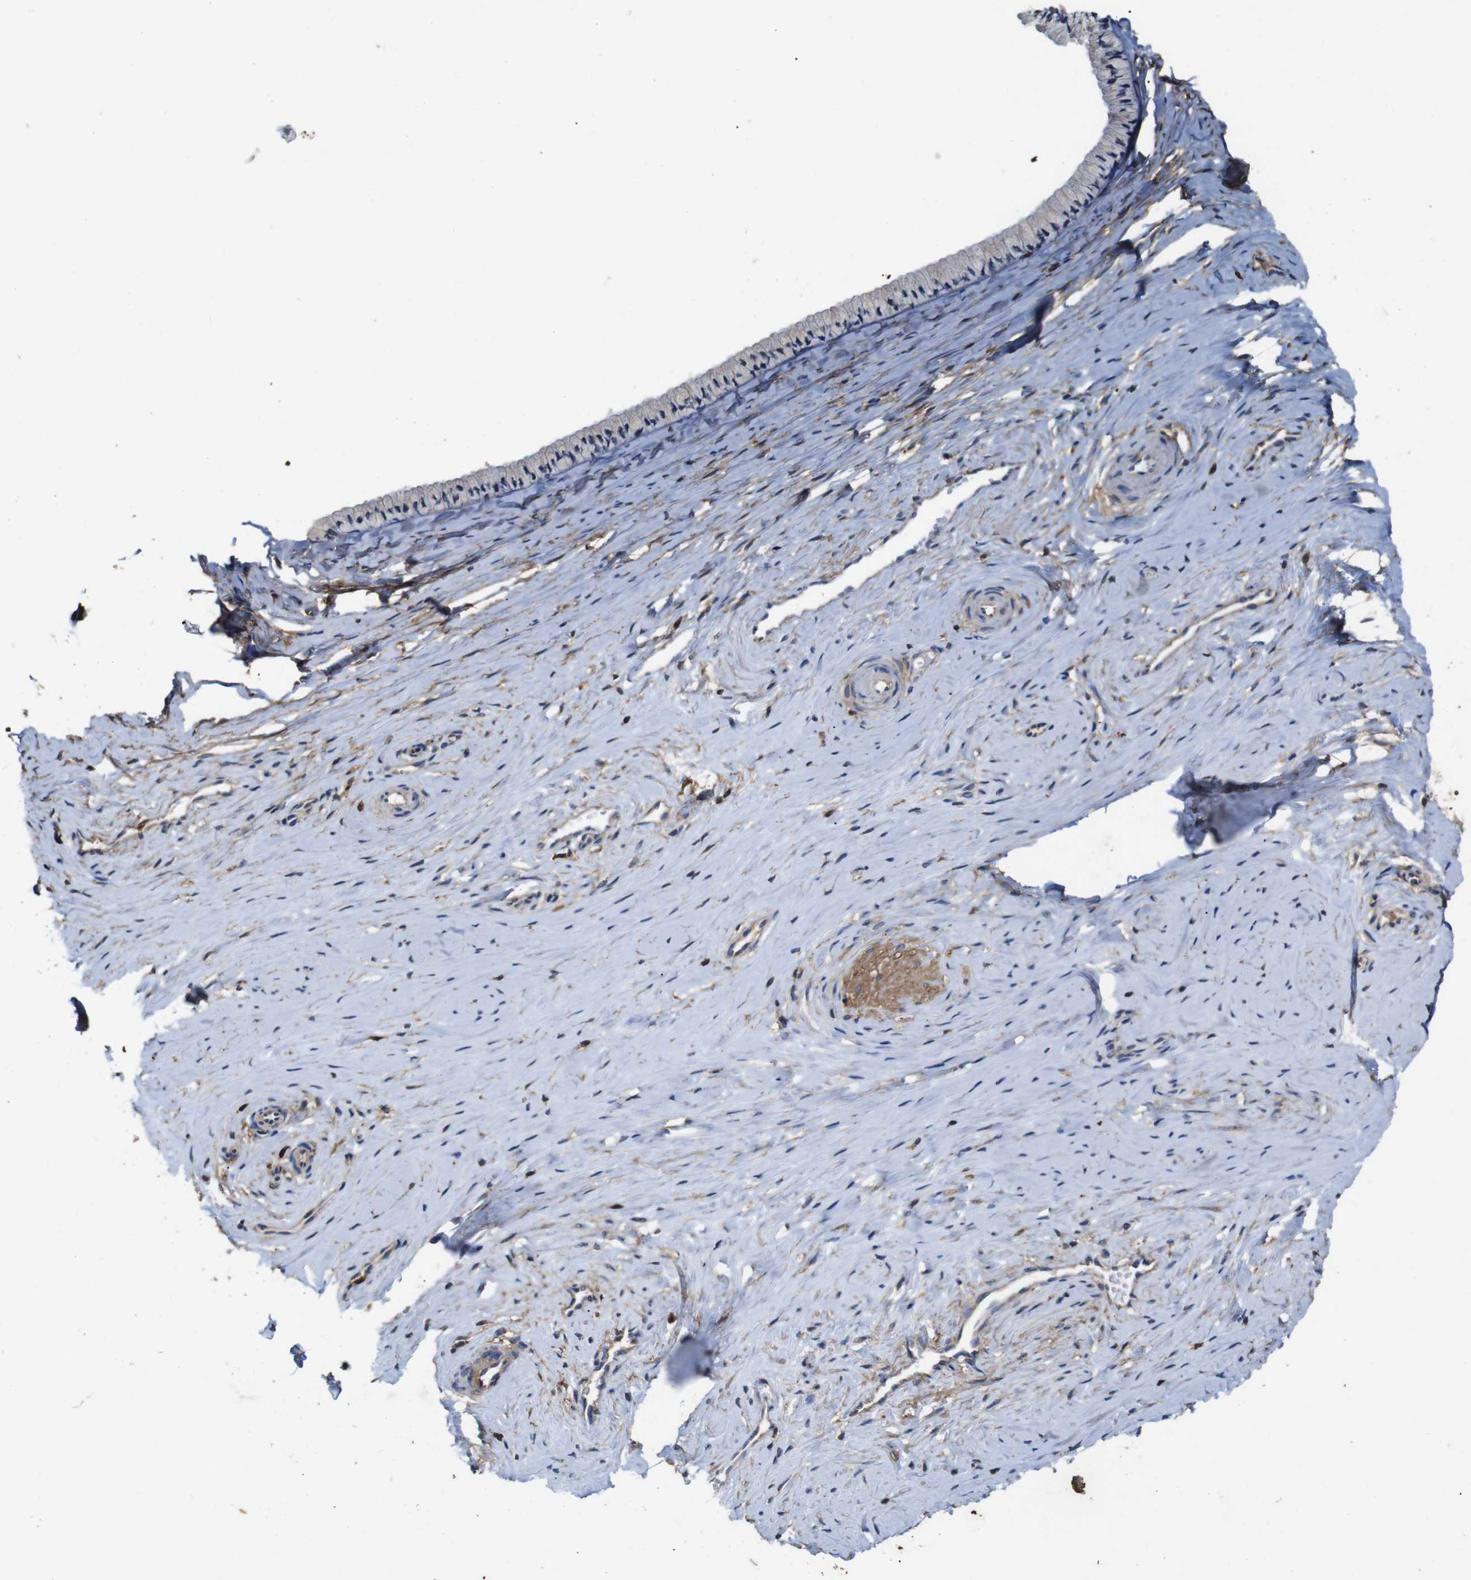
{"staining": {"intensity": "negative", "quantity": "none", "location": "none"}, "tissue": "cervix", "cell_type": "Glandular cells", "image_type": "normal", "snomed": [{"axis": "morphology", "description": "Normal tissue, NOS"}, {"axis": "topography", "description": "Cervix"}], "caption": "A histopathology image of cervix stained for a protein exhibits no brown staining in glandular cells.", "gene": "PI4KA", "patient": {"sex": "female", "age": 39}}